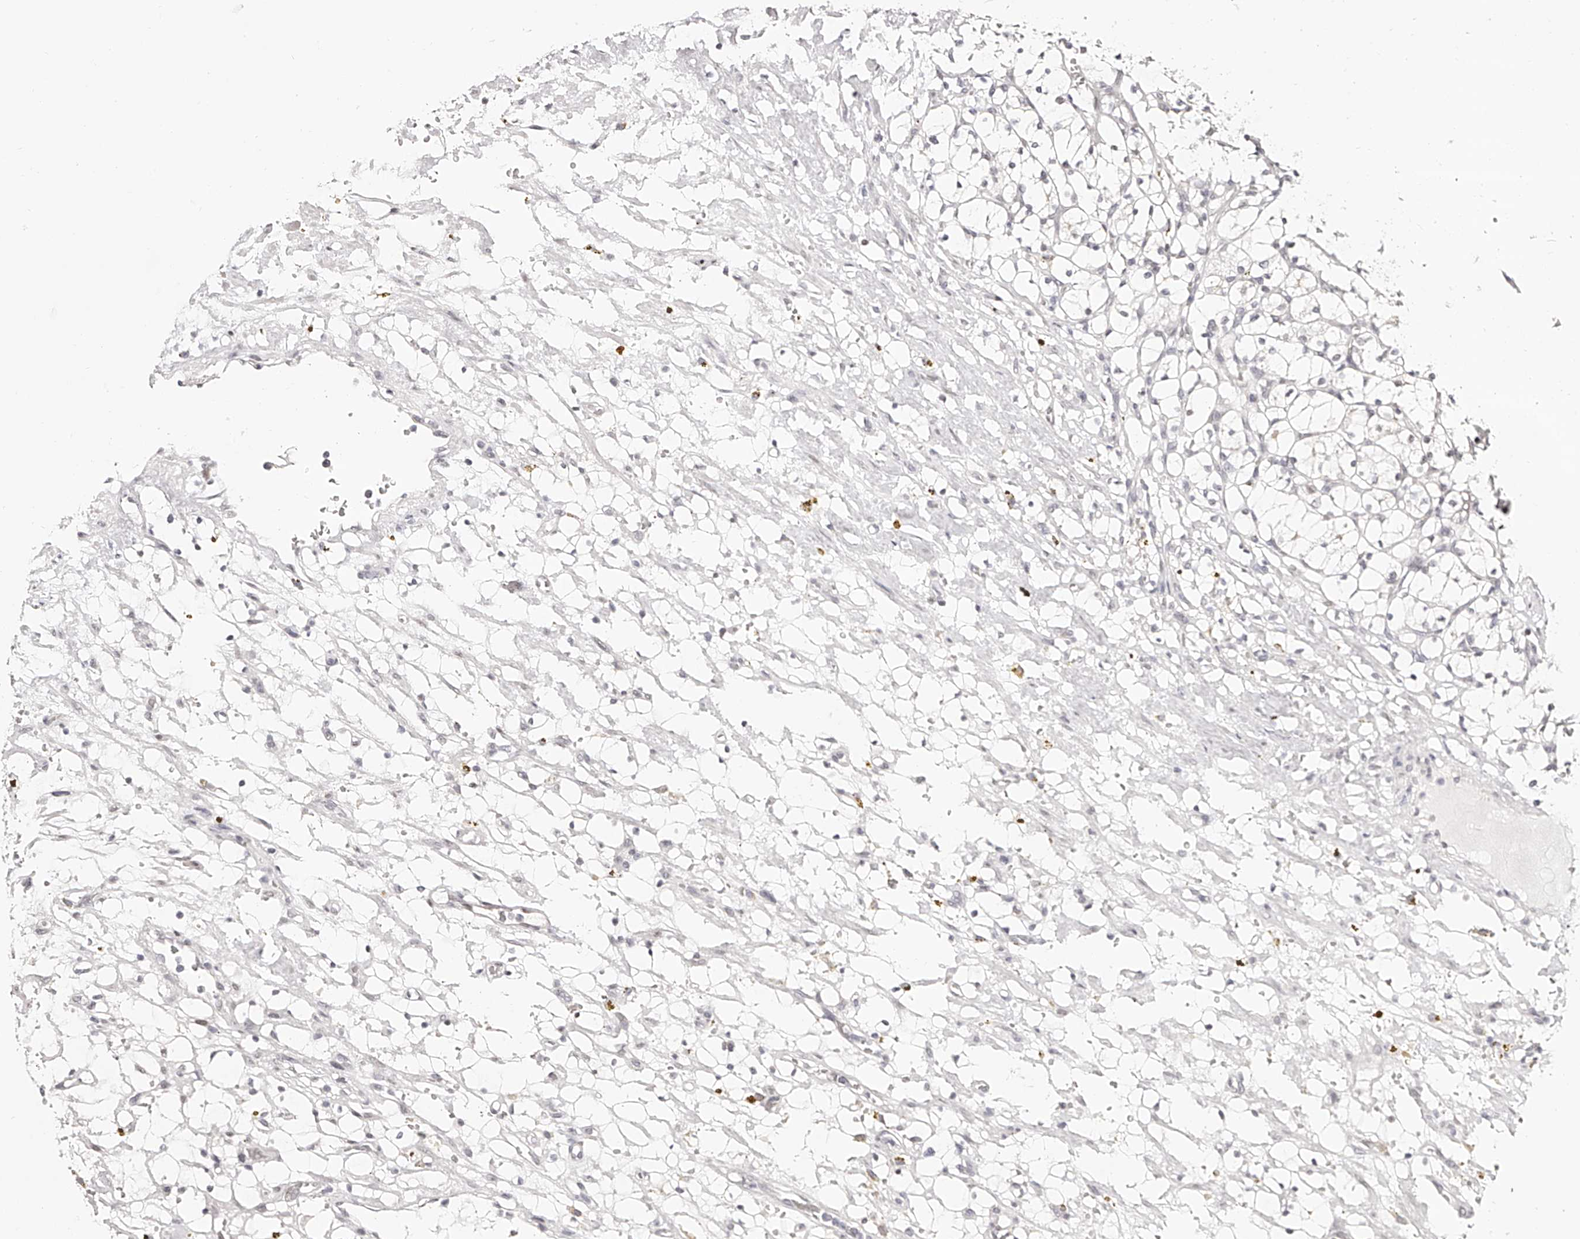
{"staining": {"intensity": "negative", "quantity": "none", "location": "none"}, "tissue": "renal cancer", "cell_type": "Tumor cells", "image_type": "cancer", "snomed": [{"axis": "morphology", "description": "Adenocarcinoma, NOS"}, {"axis": "topography", "description": "Kidney"}], "caption": "A micrograph of human renal adenocarcinoma is negative for staining in tumor cells. (DAB (3,3'-diaminobenzidine) immunohistochemistry (IHC) with hematoxylin counter stain).", "gene": "USF3", "patient": {"sex": "female", "age": 69}}